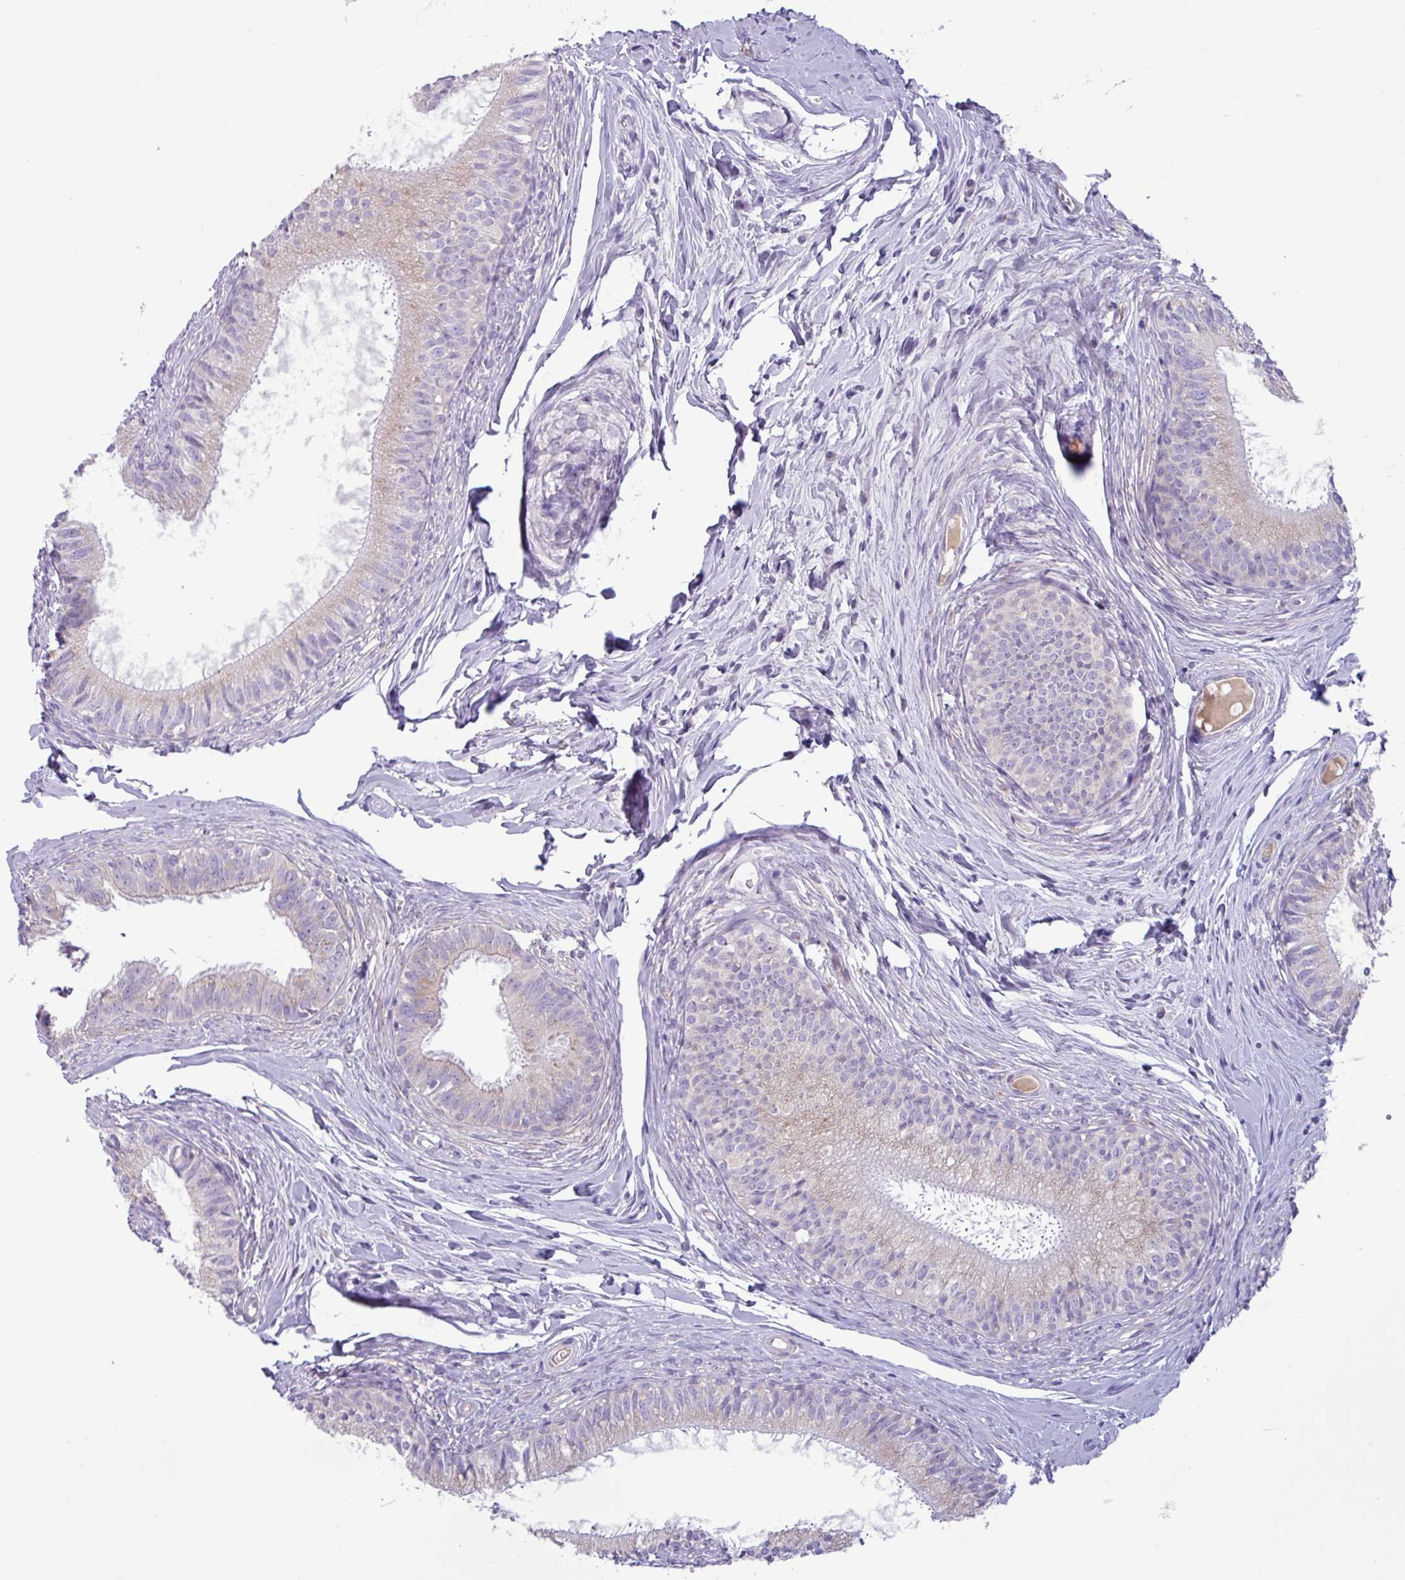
{"staining": {"intensity": "weak", "quantity": "25%-75%", "location": "cytoplasmic/membranous"}, "tissue": "epididymis", "cell_type": "Glandular cells", "image_type": "normal", "snomed": [{"axis": "morphology", "description": "Normal tissue, NOS"}, {"axis": "topography", "description": "Epididymis"}], "caption": "Glandular cells demonstrate low levels of weak cytoplasmic/membranous staining in approximately 25%-75% of cells in unremarkable epididymis. Ihc stains the protein of interest in brown and the nuclei are stained blue.", "gene": "STIMATE", "patient": {"sex": "male", "age": 25}}